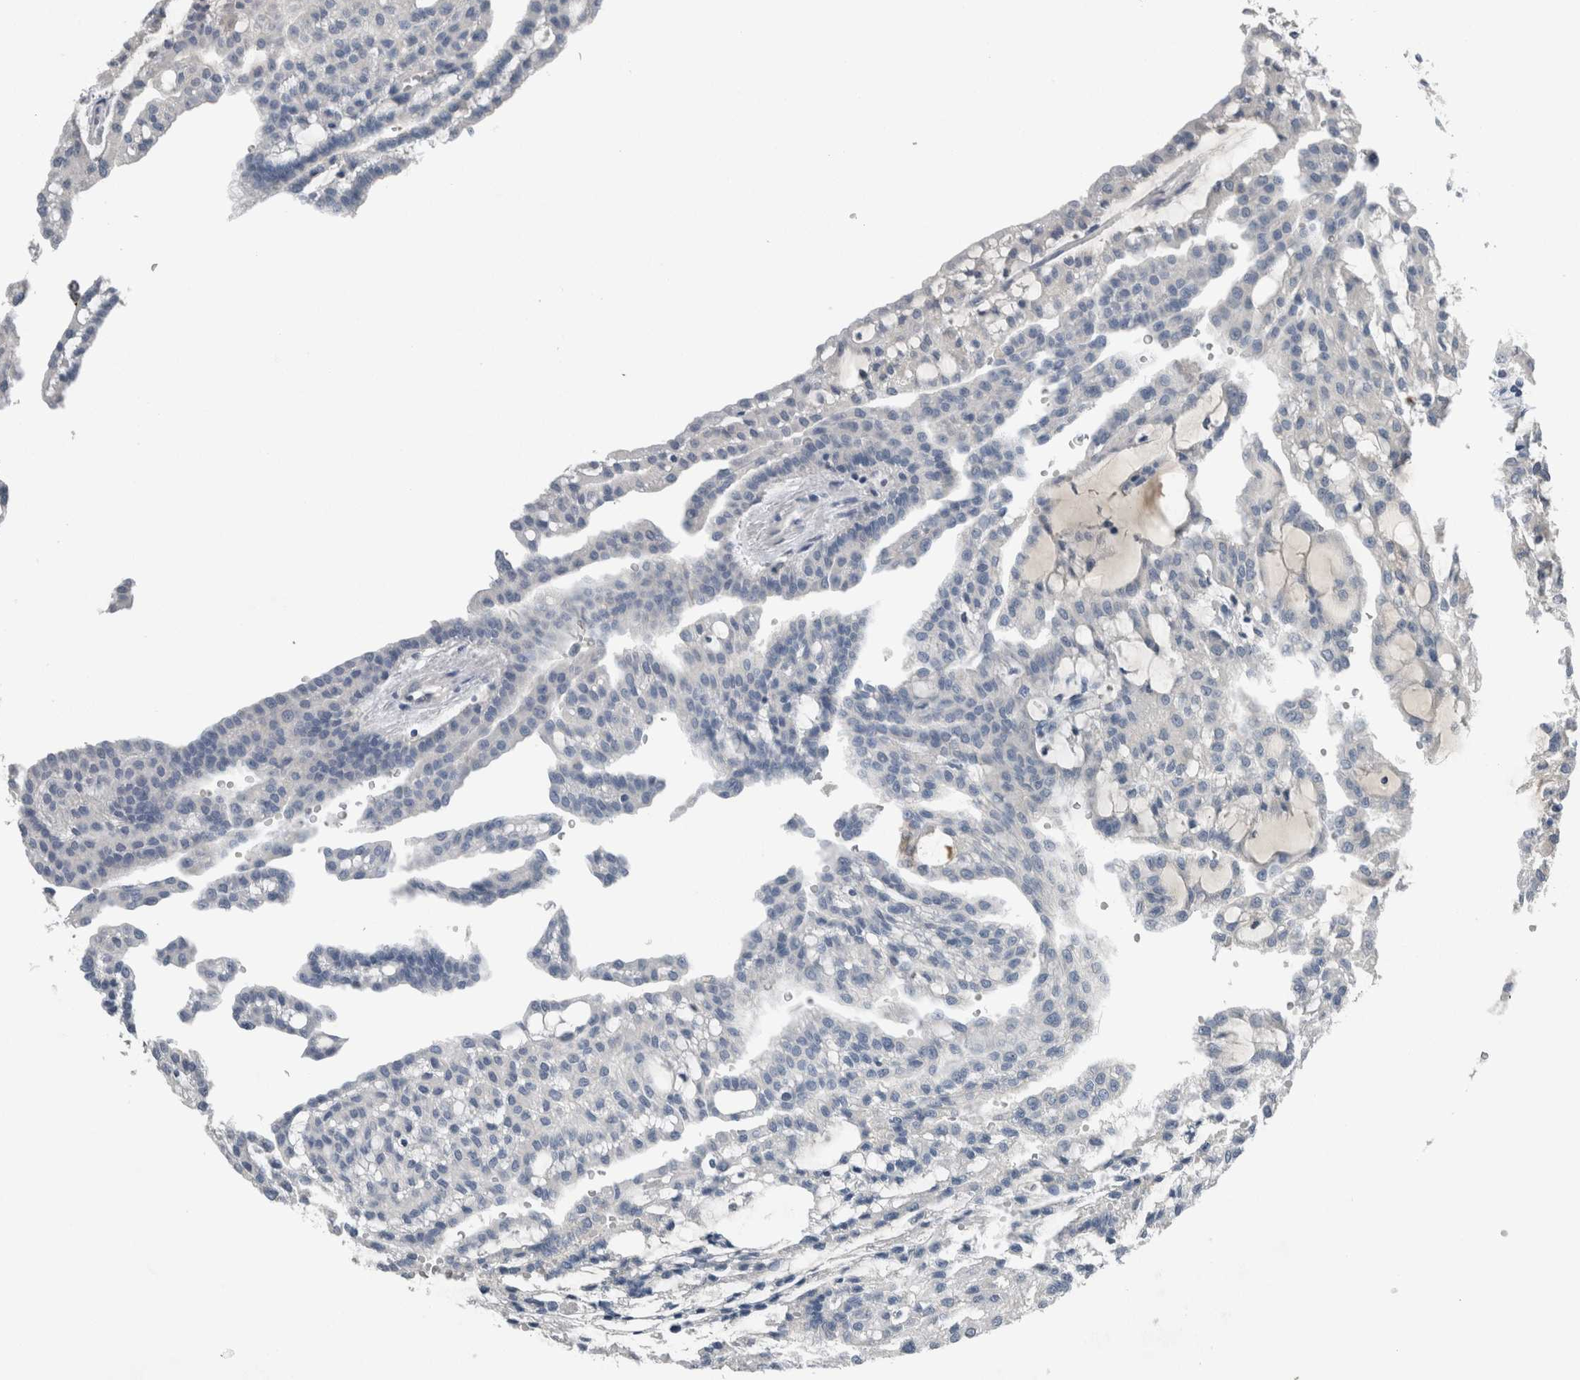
{"staining": {"intensity": "negative", "quantity": "none", "location": "none"}, "tissue": "renal cancer", "cell_type": "Tumor cells", "image_type": "cancer", "snomed": [{"axis": "morphology", "description": "Adenocarcinoma, NOS"}, {"axis": "topography", "description": "Kidney"}], "caption": "This photomicrograph is of renal cancer (adenocarcinoma) stained with immunohistochemistry (IHC) to label a protein in brown with the nuclei are counter-stained blue. There is no expression in tumor cells. (DAB (3,3'-diaminobenzidine) immunohistochemistry, high magnification).", "gene": "CRNN", "patient": {"sex": "male", "age": 63}}